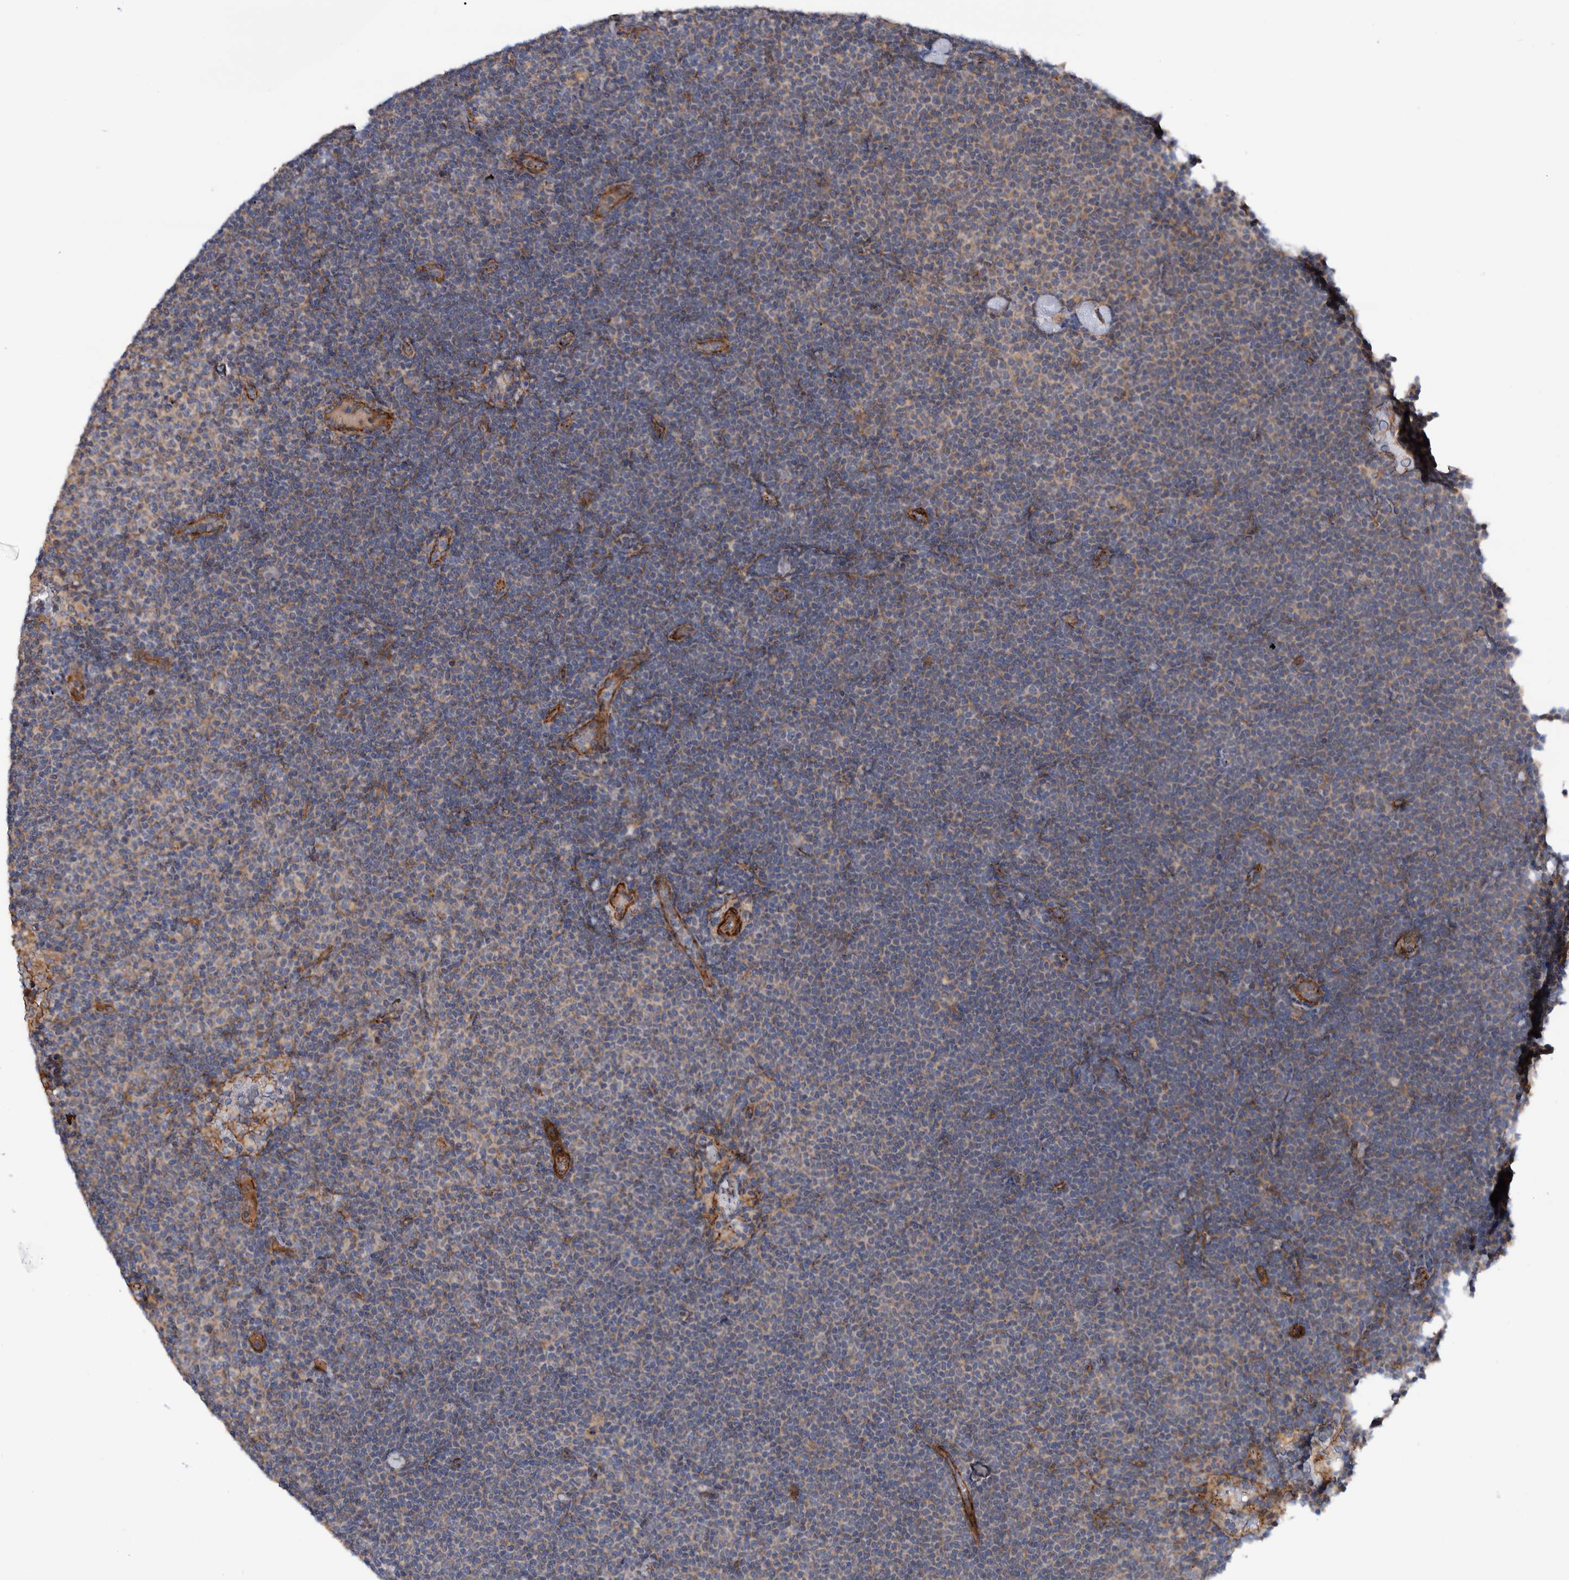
{"staining": {"intensity": "weak", "quantity": "<25%", "location": "cytoplasmic/membranous"}, "tissue": "lymphoma", "cell_type": "Tumor cells", "image_type": "cancer", "snomed": [{"axis": "morphology", "description": "Malignant lymphoma, non-Hodgkin's type, Low grade"}, {"axis": "topography", "description": "Lymph node"}], "caption": "DAB (3,3'-diaminobenzidine) immunohistochemical staining of malignant lymphoma, non-Hodgkin's type (low-grade) reveals no significant expression in tumor cells.", "gene": "SLC25A10", "patient": {"sex": "female", "age": 53}}